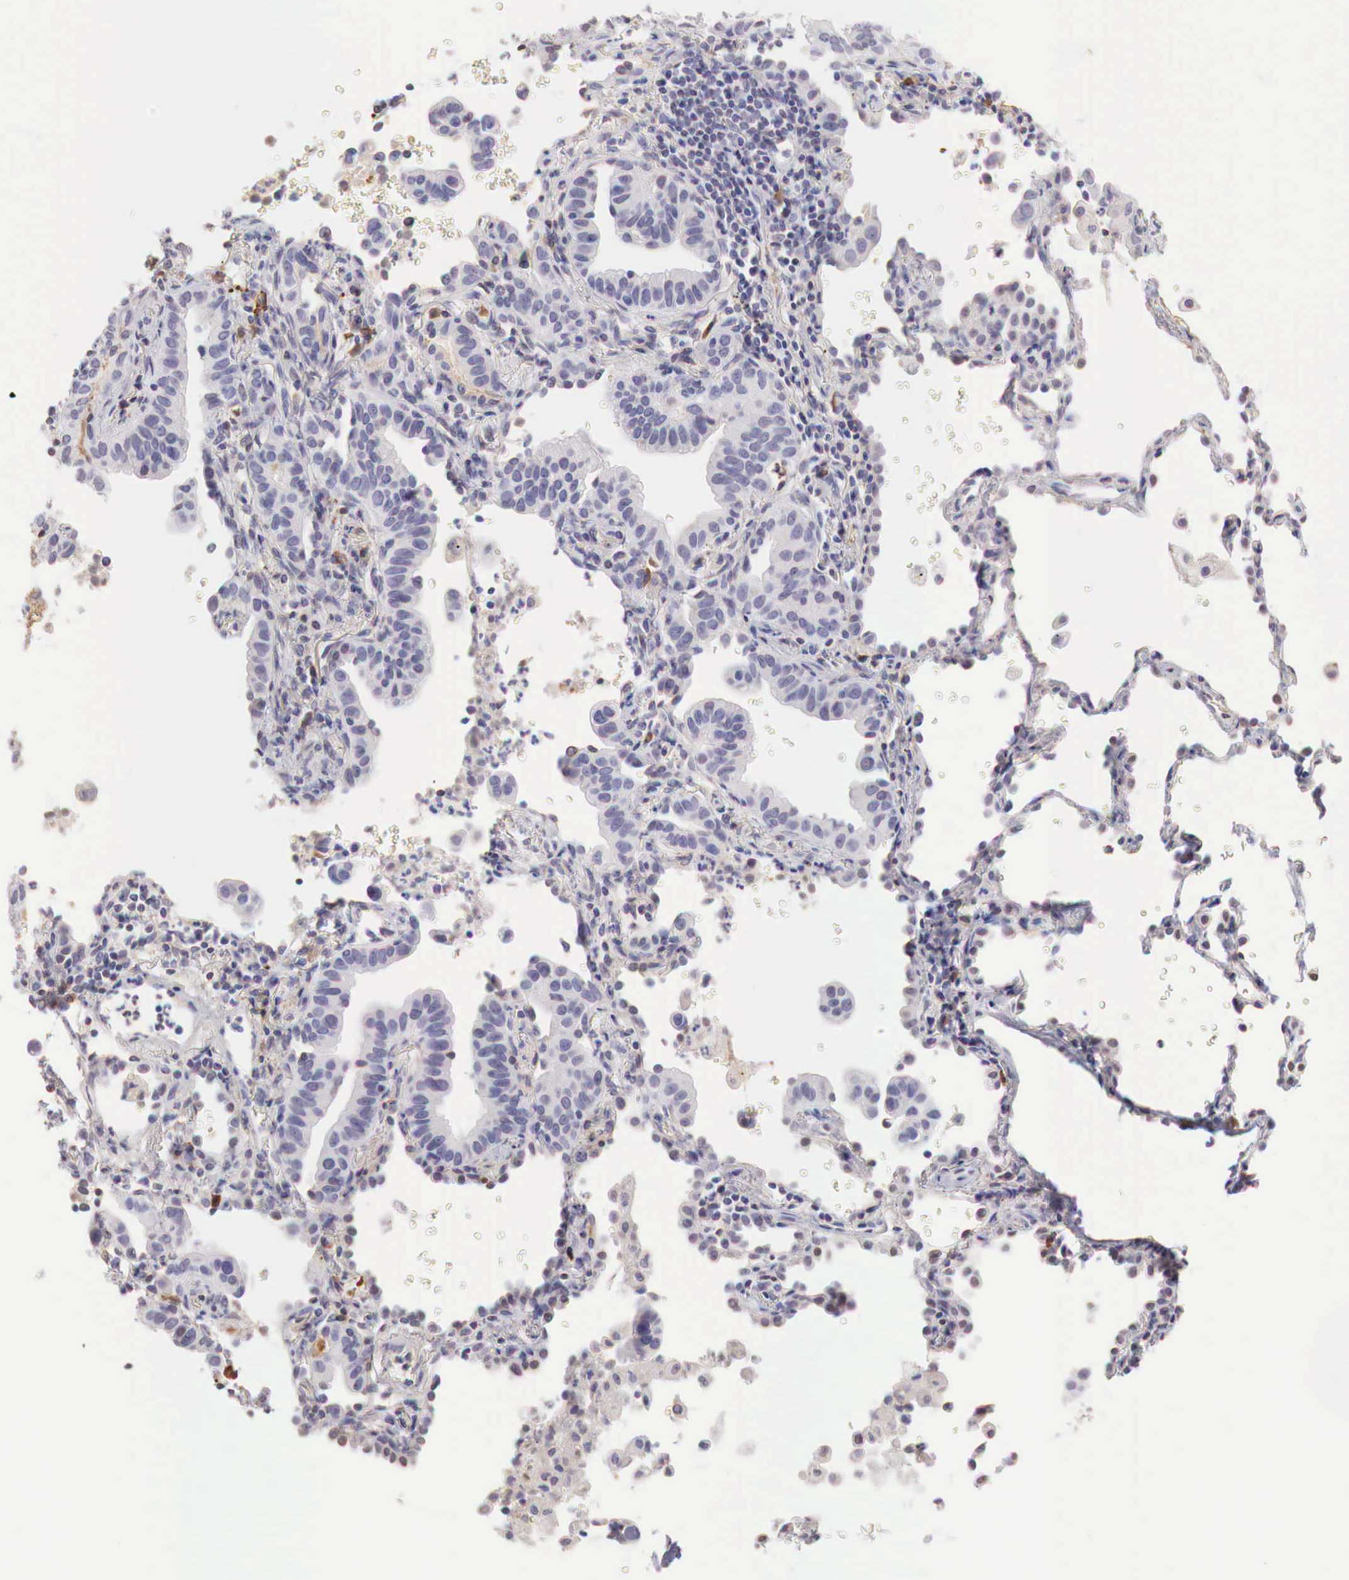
{"staining": {"intensity": "negative", "quantity": "none", "location": "none"}, "tissue": "lung cancer", "cell_type": "Tumor cells", "image_type": "cancer", "snomed": [{"axis": "morphology", "description": "Adenocarcinoma, NOS"}, {"axis": "topography", "description": "Lung"}], "caption": "This is a photomicrograph of IHC staining of lung adenocarcinoma, which shows no positivity in tumor cells.", "gene": "XPNPEP2", "patient": {"sex": "female", "age": 50}}